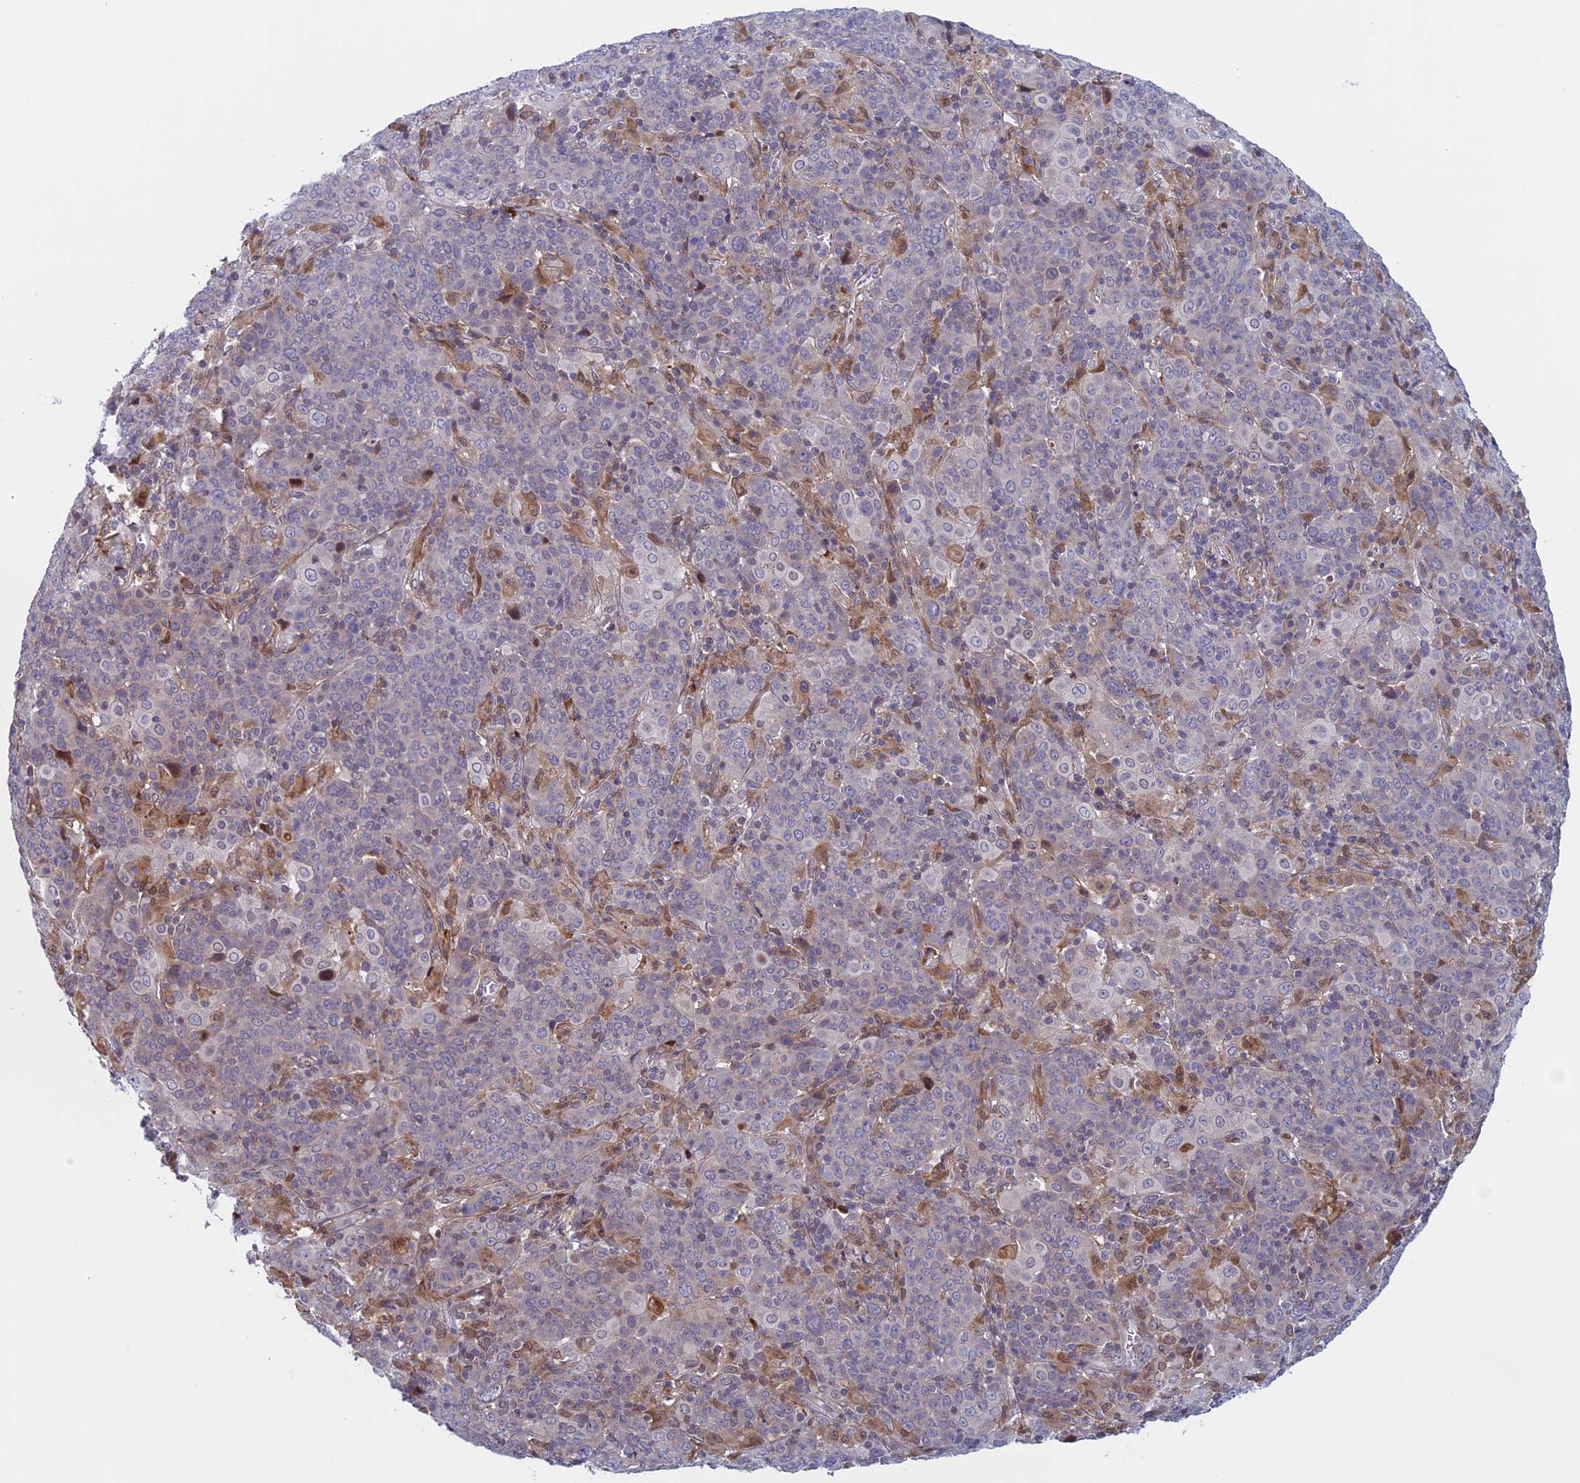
{"staining": {"intensity": "negative", "quantity": "none", "location": "none"}, "tissue": "cervical cancer", "cell_type": "Tumor cells", "image_type": "cancer", "snomed": [{"axis": "morphology", "description": "Squamous cell carcinoma, NOS"}, {"axis": "topography", "description": "Cervix"}], "caption": "An image of cervical cancer (squamous cell carcinoma) stained for a protein shows no brown staining in tumor cells.", "gene": "FADS1", "patient": {"sex": "female", "age": 67}}